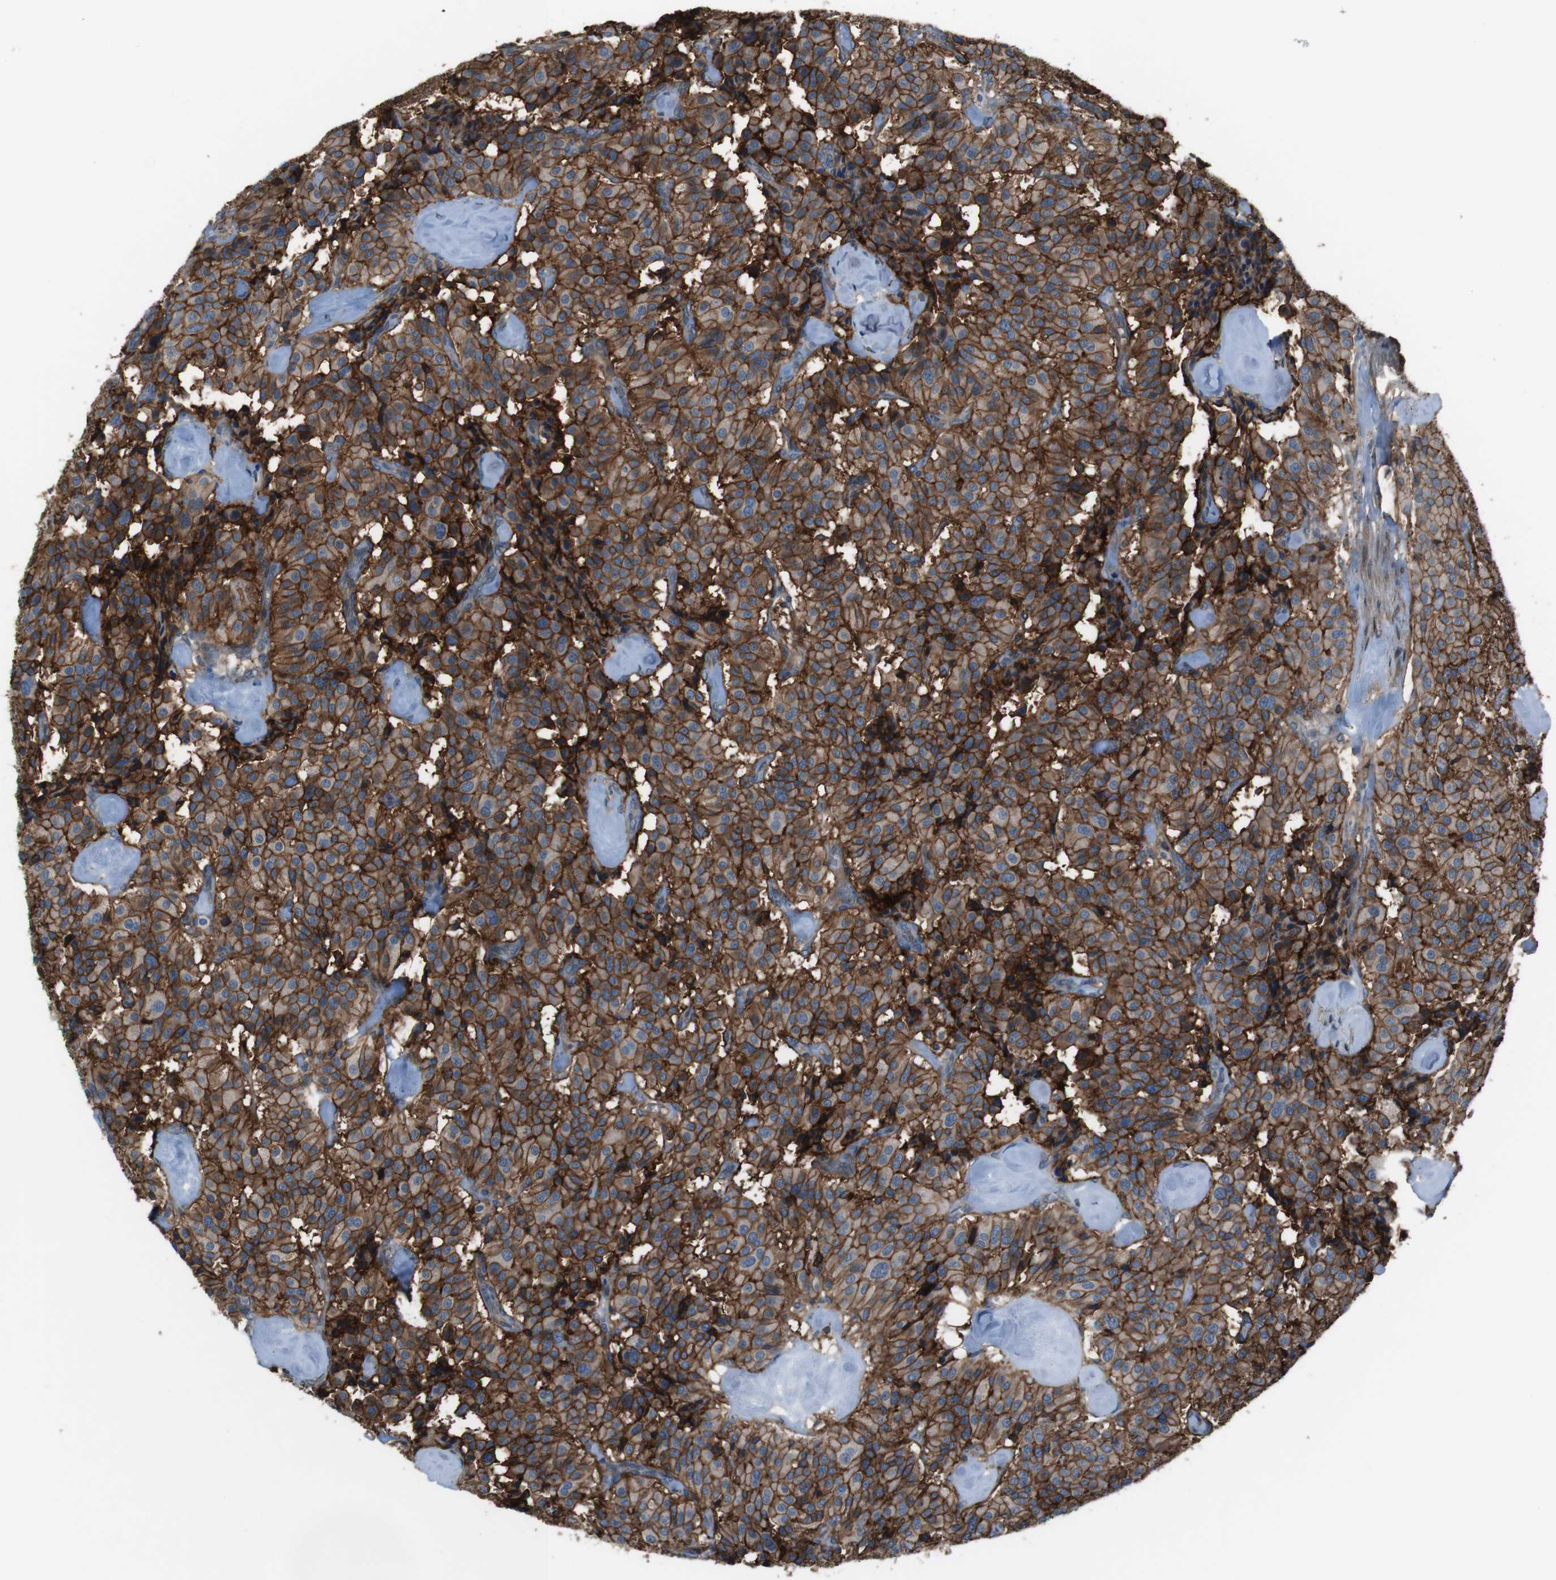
{"staining": {"intensity": "strong", "quantity": ">75%", "location": "cytoplasmic/membranous"}, "tissue": "carcinoid", "cell_type": "Tumor cells", "image_type": "cancer", "snomed": [{"axis": "morphology", "description": "Carcinoid, malignant, NOS"}, {"axis": "topography", "description": "Lung"}], "caption": "A high-resolution histopathology image shows immunohistochemistry (IHC) staining of carcinoid (malignant), which exhibits strong cytoplasmic/membranous expression in approximately >75% of tumor cells.", "gene": "ATP2B1", "patient": {"sex": "male", "age": 30}}